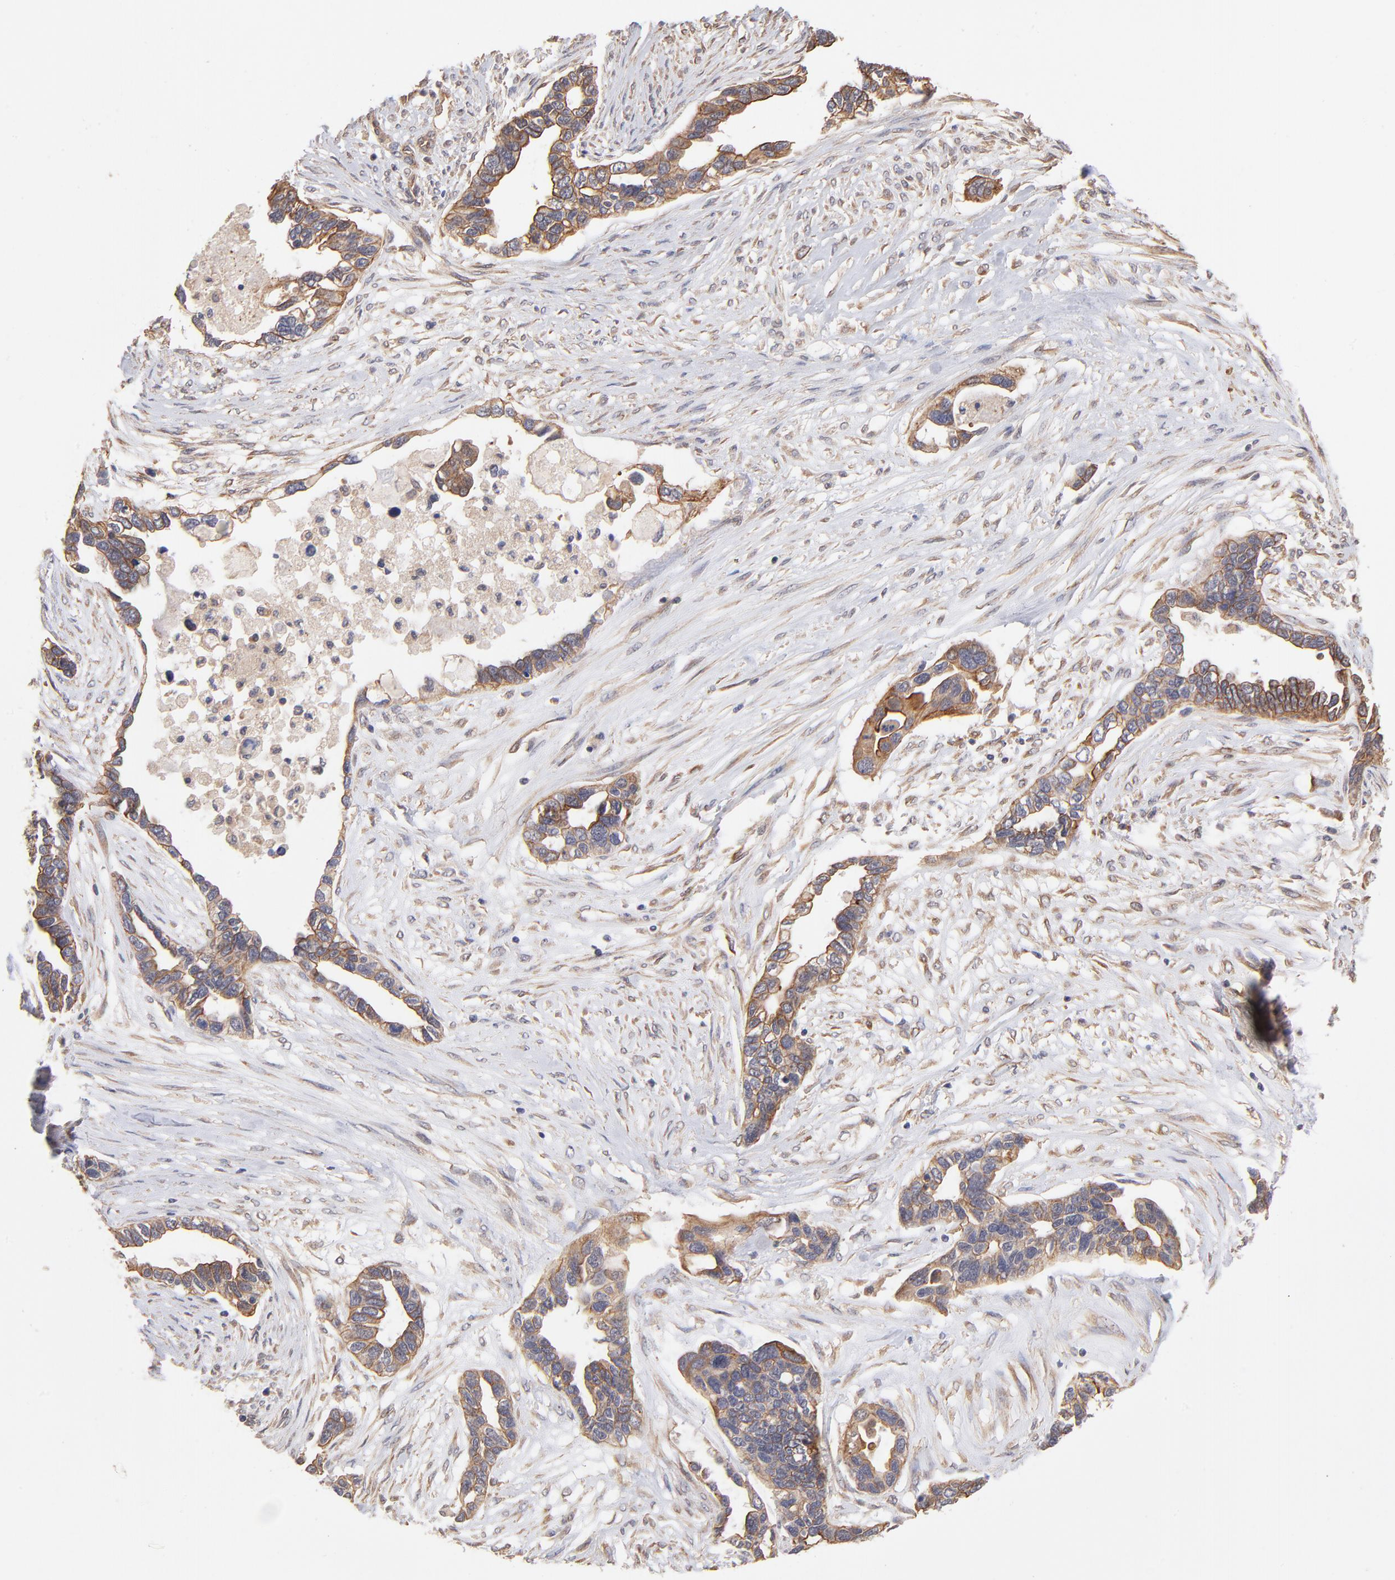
{"staining": {"intensity": "moderate", "quantity": ">75%", "location": "cytoplasmic/membranous"}, "tissue": "ovarian cancer", "cell_type": "Tumor cells", "image_type": "cancer", "snomed": [{"axis": "morphology", "description": "Cystadenocarcinoma, serous, NOS"}, {"axis": "topography", "description": "Ovary"}], "caption": "Immunohistochemical staining of human ovarian cancer reveals medium levels of moderate cytoplasmic/membranous protein expression in about >75% of tumor cells.", "gene": "STAP2", "patient": {"sex": "female", "age": 54}}